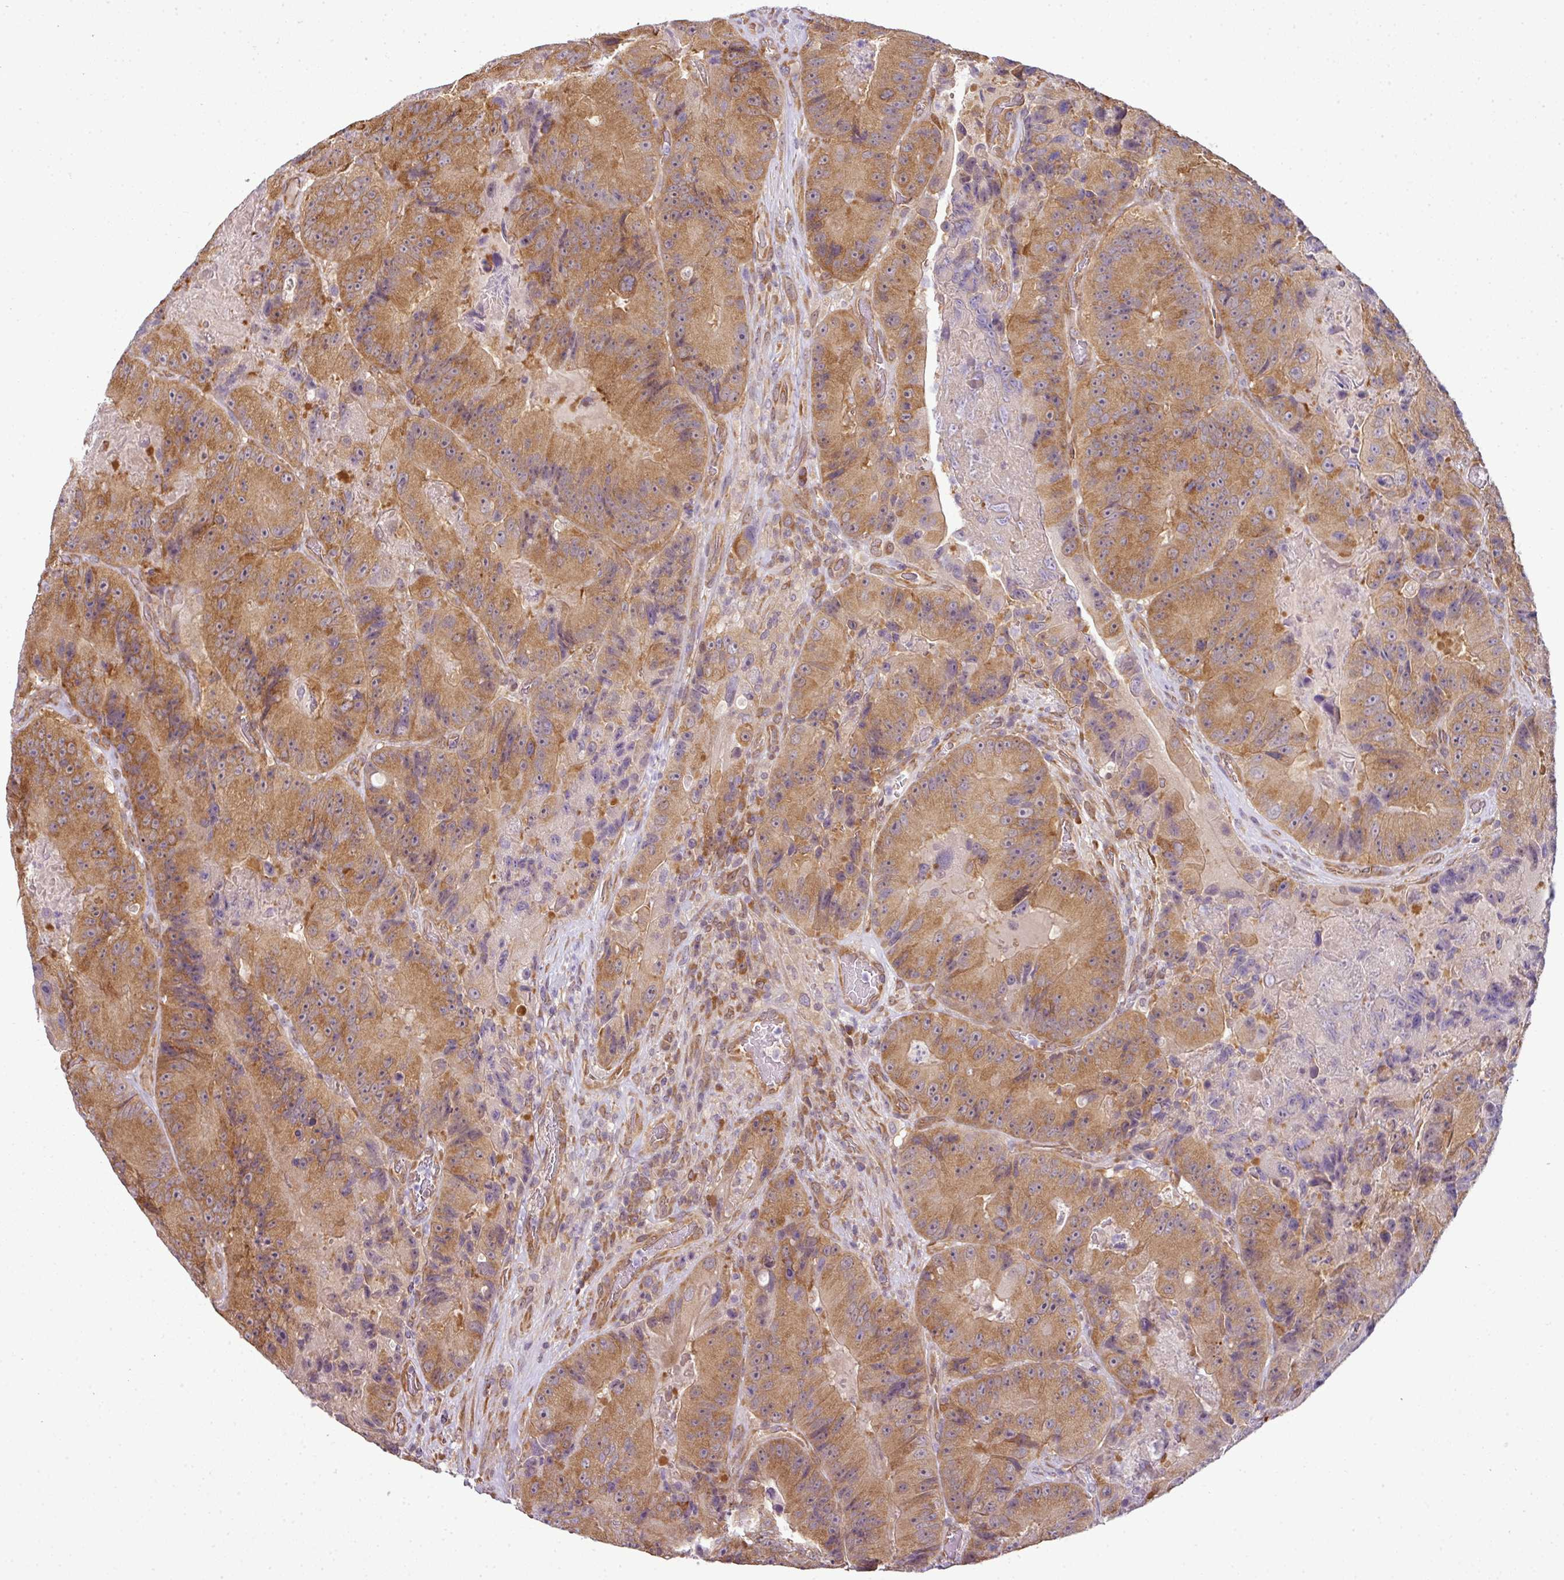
{"staining": {"intensity": "moderate", "quantity": ">75%", "location": "cytoplasmic/membranous"}, "tissue": "colorectal cancer", "cell_type": "Tumor cells", "image_type": "cancer", "snomed": [{"axis": "morphology", "description": "Adenocarcinoma, NOS"}, {"axis": "topography", "description": "Colon"}], "caption": "Tumor cells show medium levels of moderate cytoplasmic/membranous expression in approximately >75% of cells in colorectal adenocarcinoma. The staining was performed using DAB (3,3'-diaminobenzidine), with brown indicating positive protein expression. Nuclei are stained blue with hematoxylin.", "gene": "RBM4B", "patient": {"sex": "female", "age": 86}}